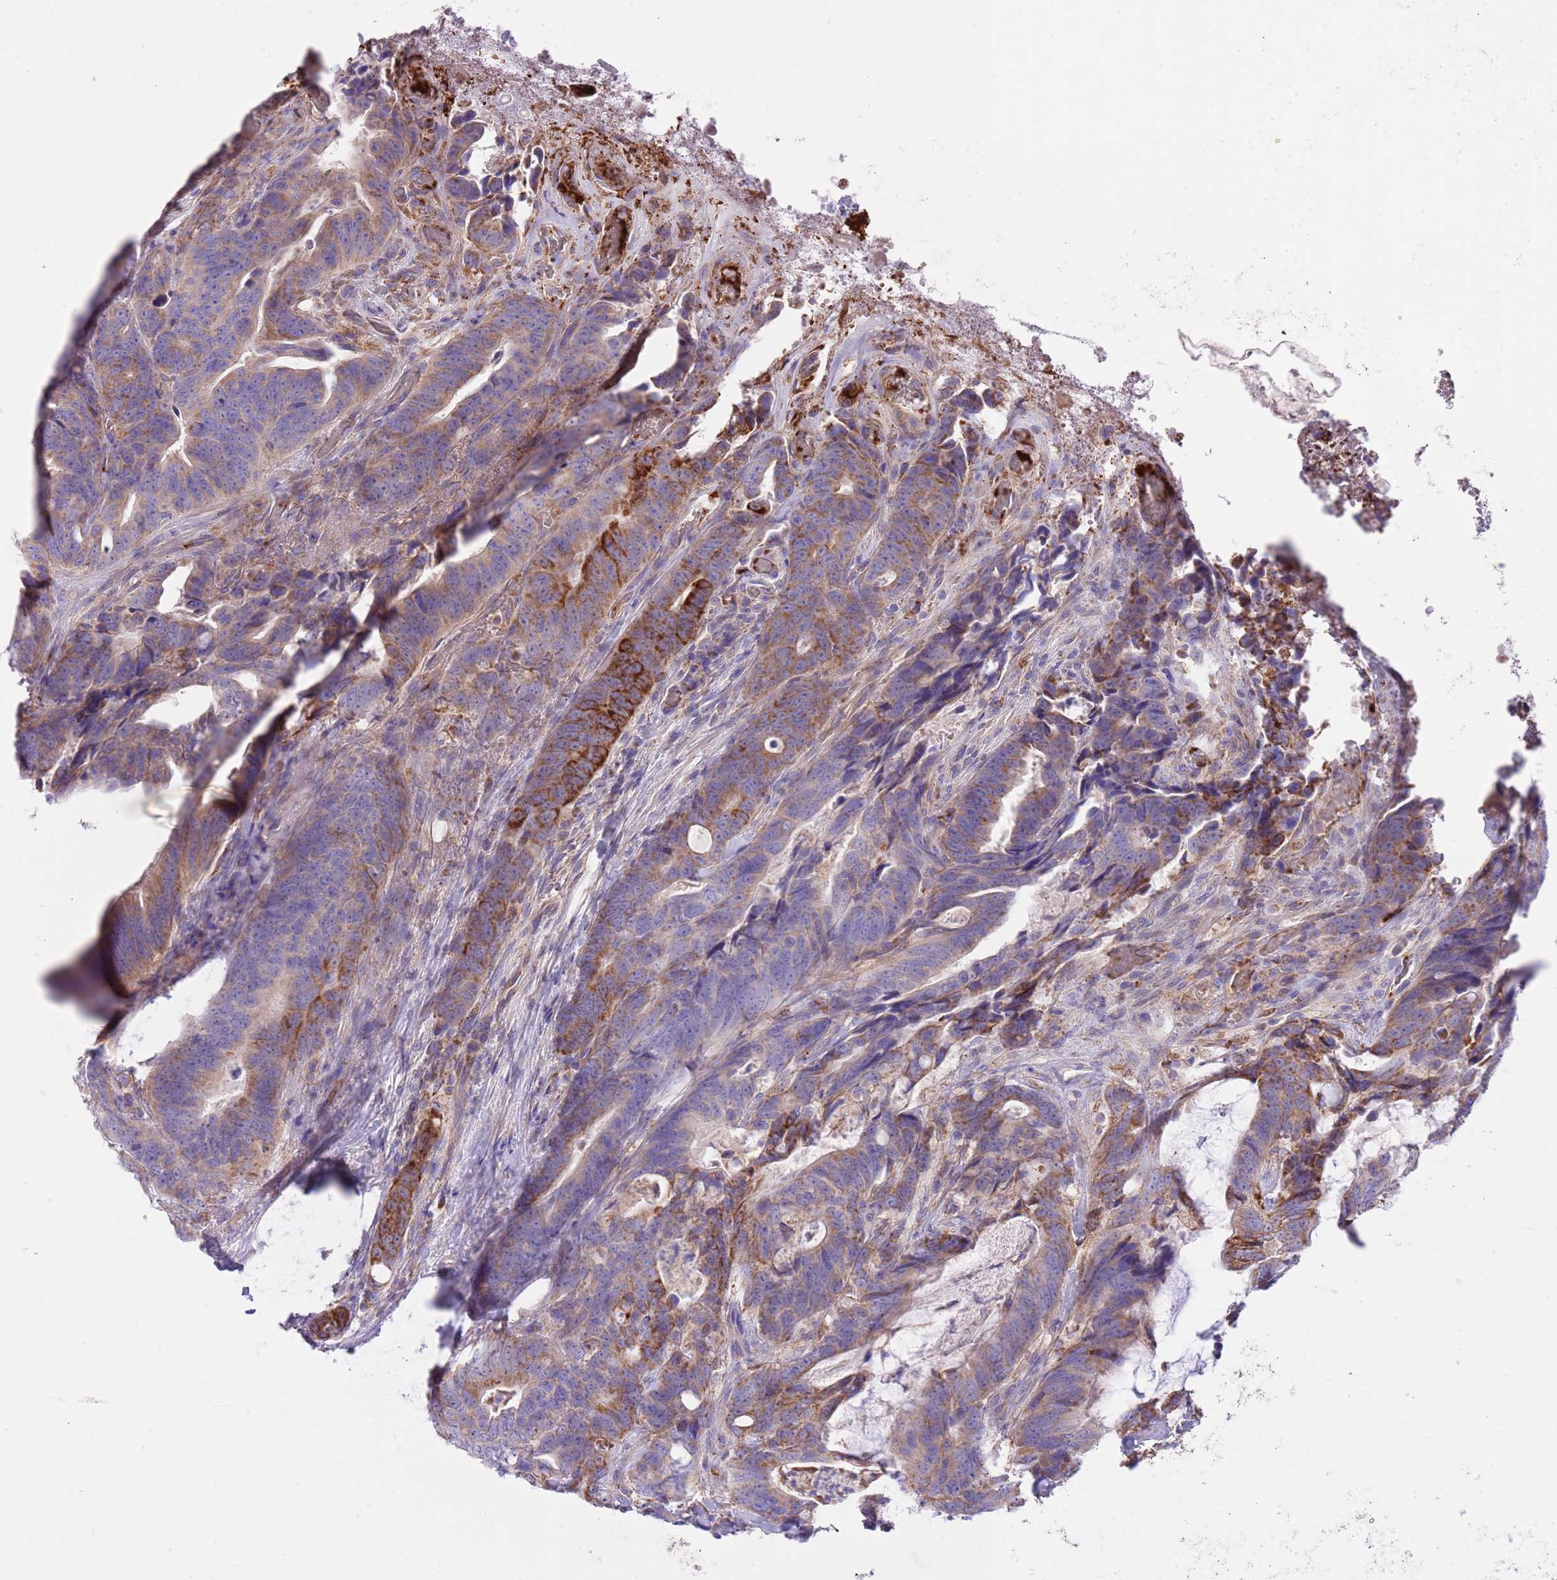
{"staining": {"intensity": "moderate", "quantity": ">75%", "location": "cytoplasmic/membranous"}, "tissue": "colorectal cancer", "cell_type": "Tumor cells", "image_type": "cancer", "snomed": [{"axis": "morphology", "description": "Adenocarcinoma, NOS"}, {"axis": "topography", "description": "Colon"}], "caption": "This micrograph shows immunohistochemistry staining of human adenocarcinoma (colorectal), with medium moderate cytoplasmic/membranous staining in about >75% of tumor cells.", "gene": "SS18L2", "patient": {"sex": "female", "age": 82}}